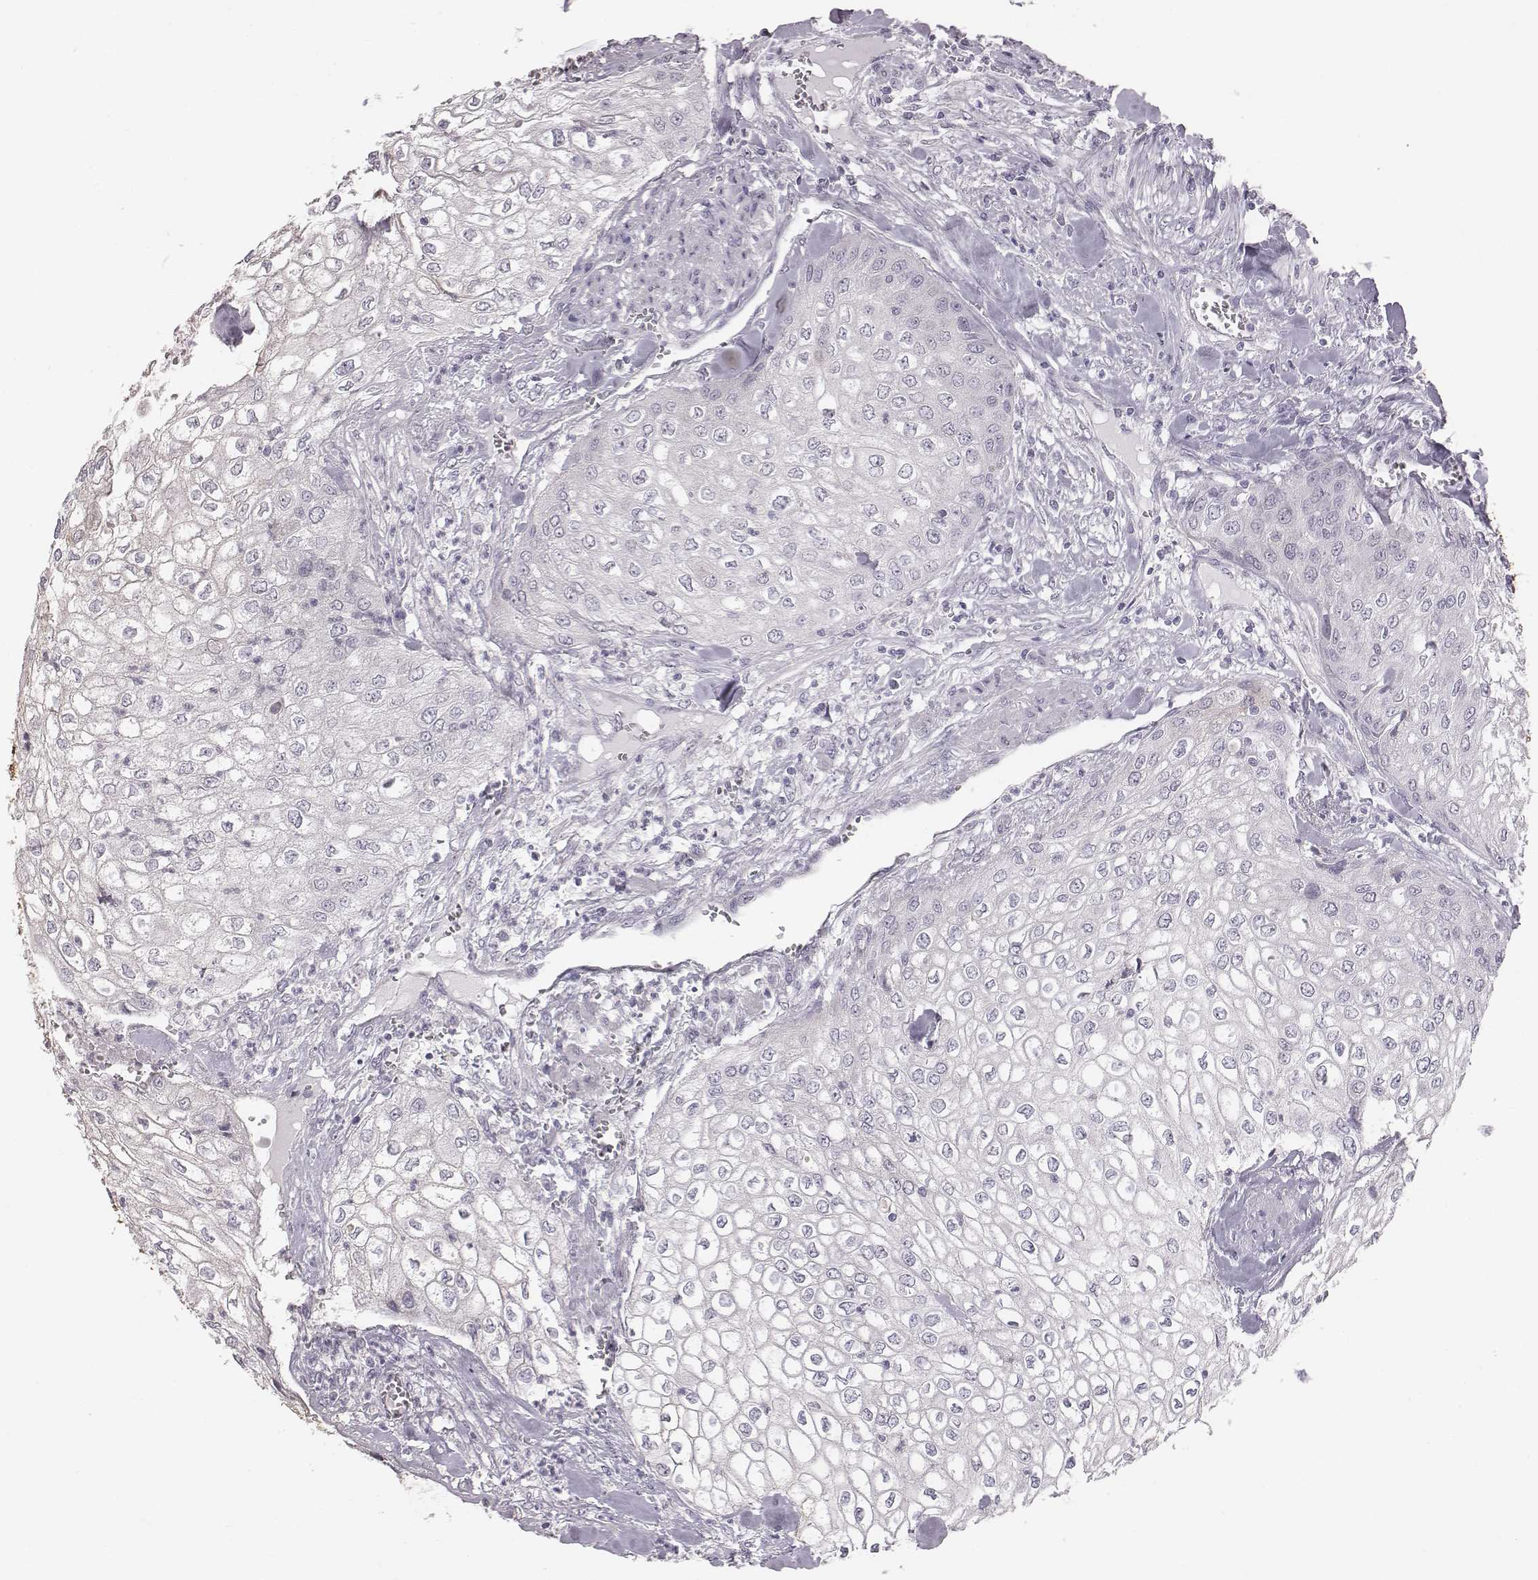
{"staining": {"intensity": "negative", "quantity": "none", "location": "none"}, "tissue": "urothelial cancer", "cell_type": "Tumor cells", "image_type": "cancer", "snomed": [{"axis": "morphology", "description": "Urothelial carcinoma, High grade"}, {"axis": "topography", "description": "Urinary bladder"}], "caption": "Urothelial carcinoma (high-grade) stained for a protein using IHC shows no staining tumor cells.", "gene": "C6orf58", "patient": {"sex": "male", "age": 62}}